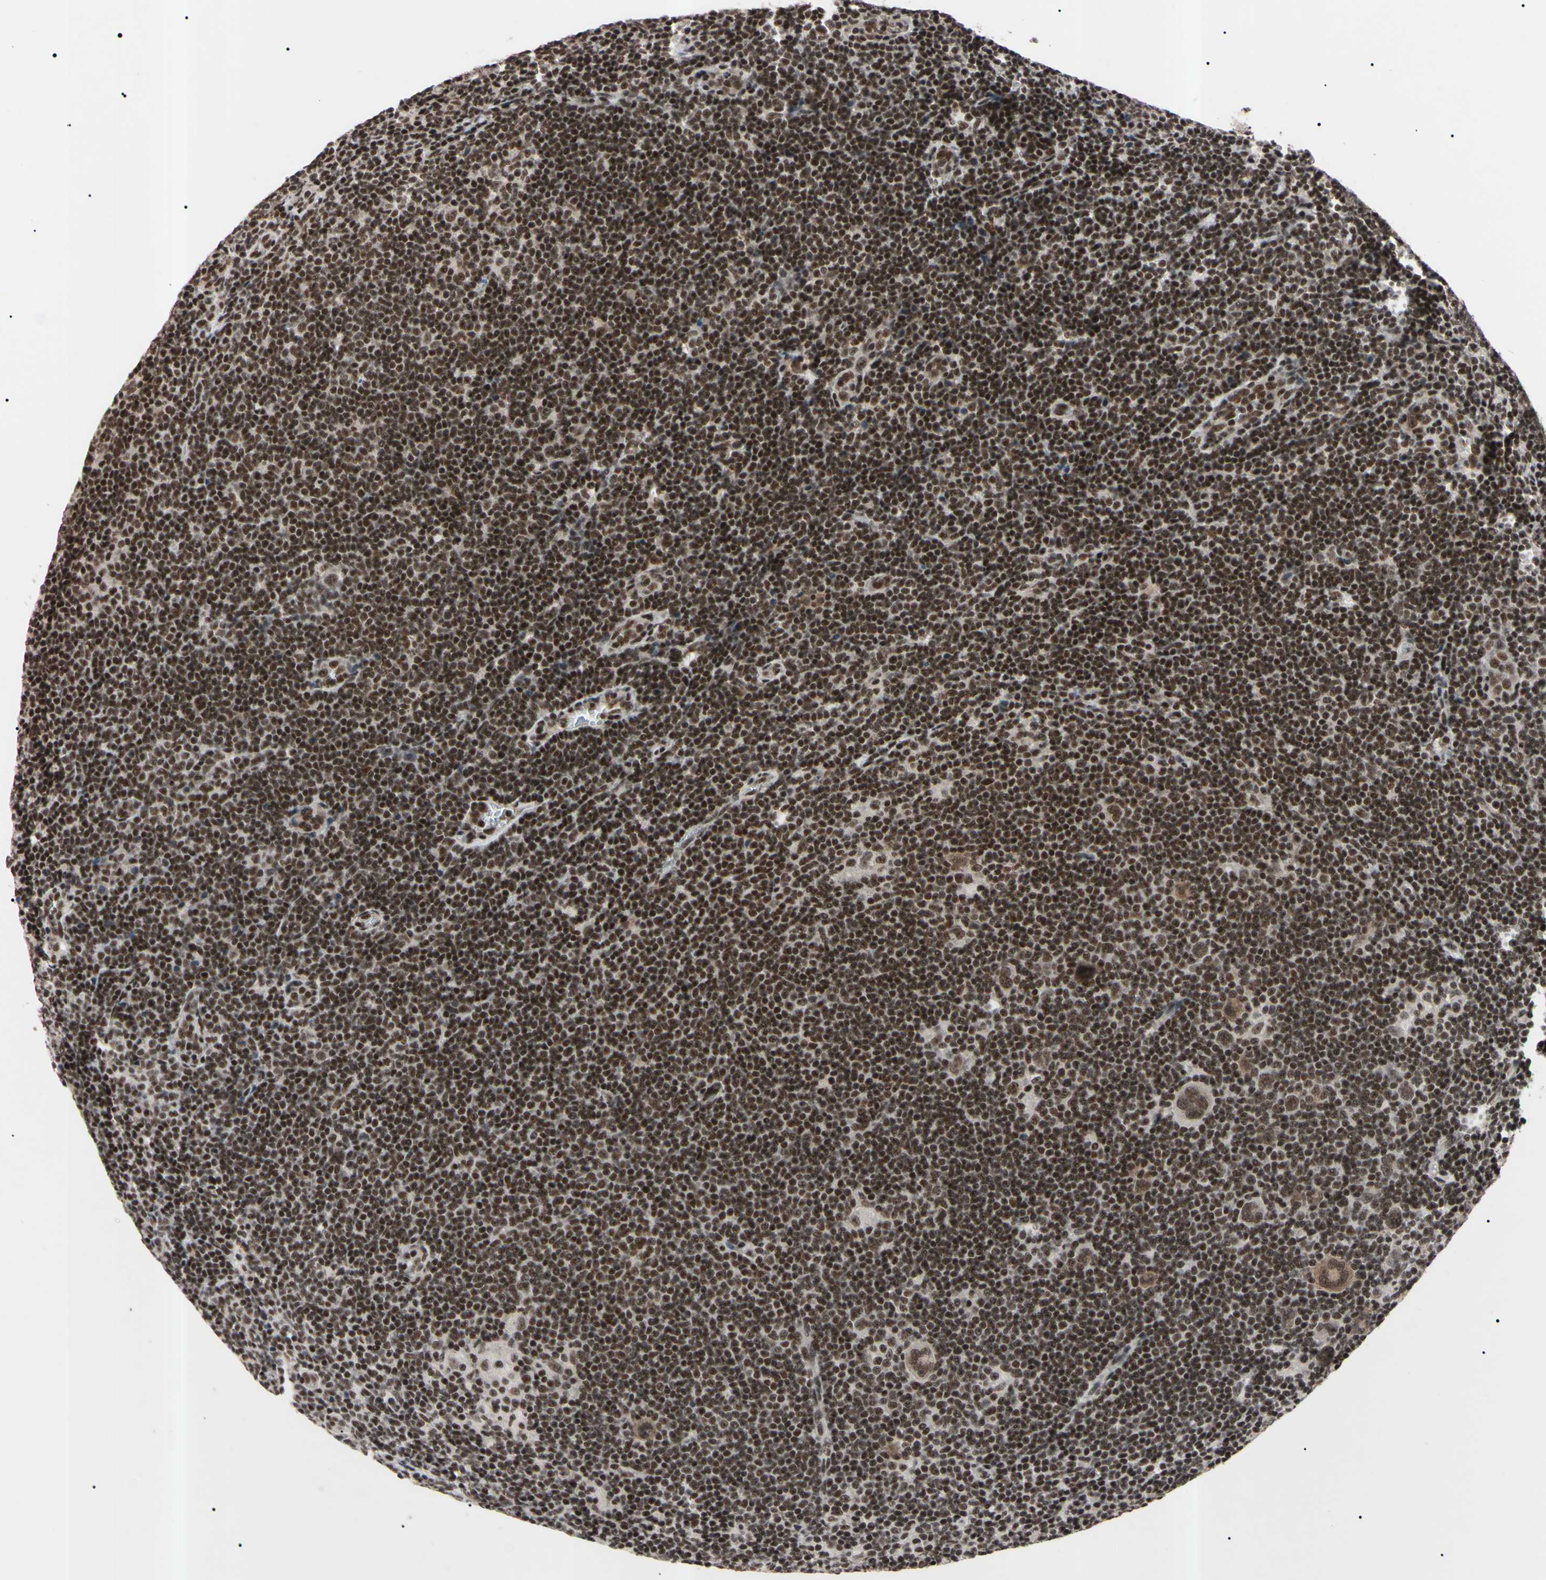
{"staining": {"intensity": "weak", "quantity": ">75%", "location": "nuclear"}, "tissue": "lymphoma", "cell_type": "Tumor cells", "image_type": "cancer", "snomed": [{"axis": "morphology", "description": "Hodgkin's disease, NOS"}, {"axis": "topography", "description": "Lymph node"}], "caption": "This is an image of IHC staining of Hodgkin's disease, which shows weak staining in the nuclear of tumor cells.", "gene": "YY1", "patient": {"sex": "female", "age": 57}}